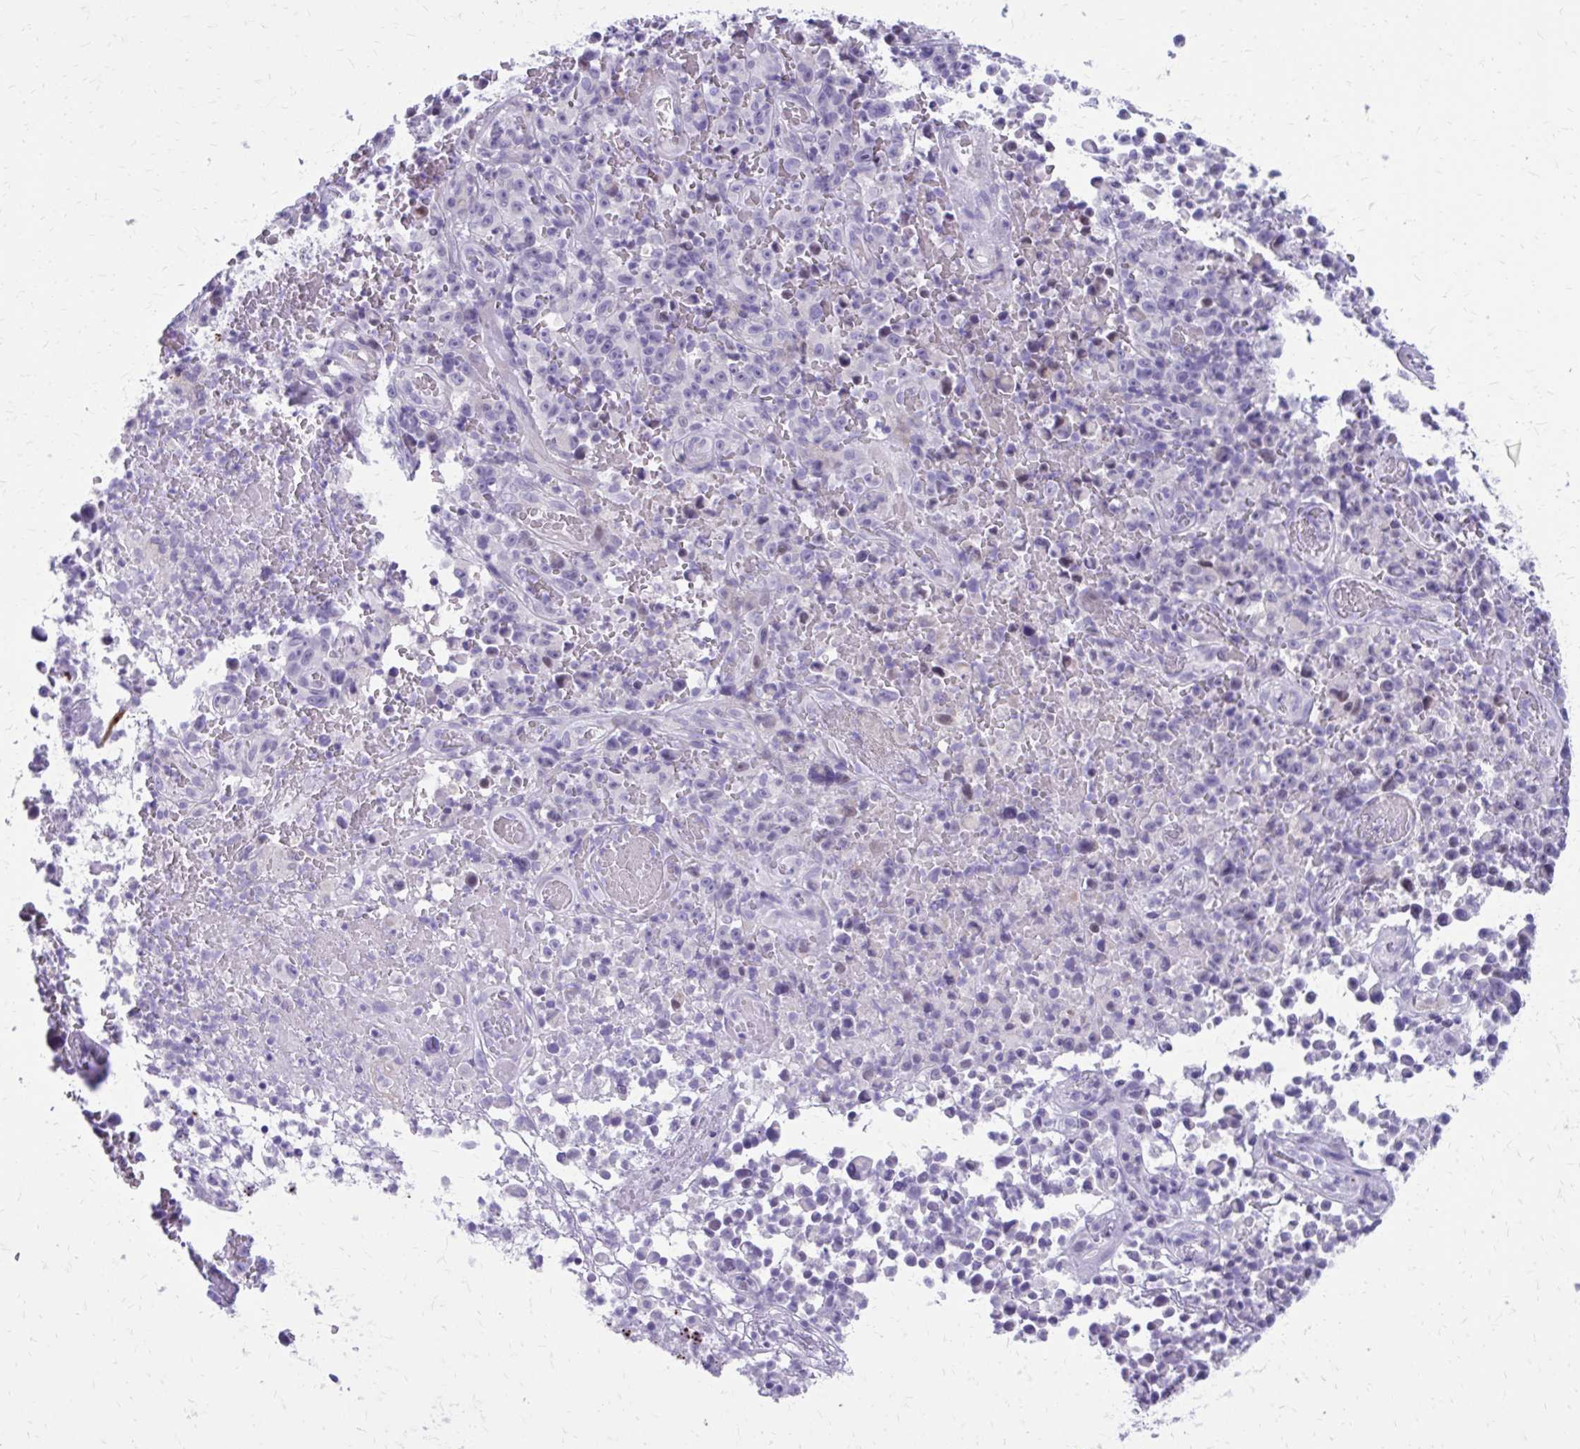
{"staining": {"intensity": "negative", "quantity": "none", "location": "none"}, "tissue": "melanoma", "cell_type": "Tumor cells", "image_type": "cancer", "snomed": [{"axis": "morphology", "description": "Malignant melanoma, NOS"}, {"axis": "topography", "description": "Skin"}], "caption": "Micrograph shows no protein positivity in tumor cells of malignant melanoma tissue. (DAB immunohistochemistry (IHC) visualized using brightfield microscopy, high magnification).", "gene": "LCN15", "patient": {"sex": "female", "age": 82}}